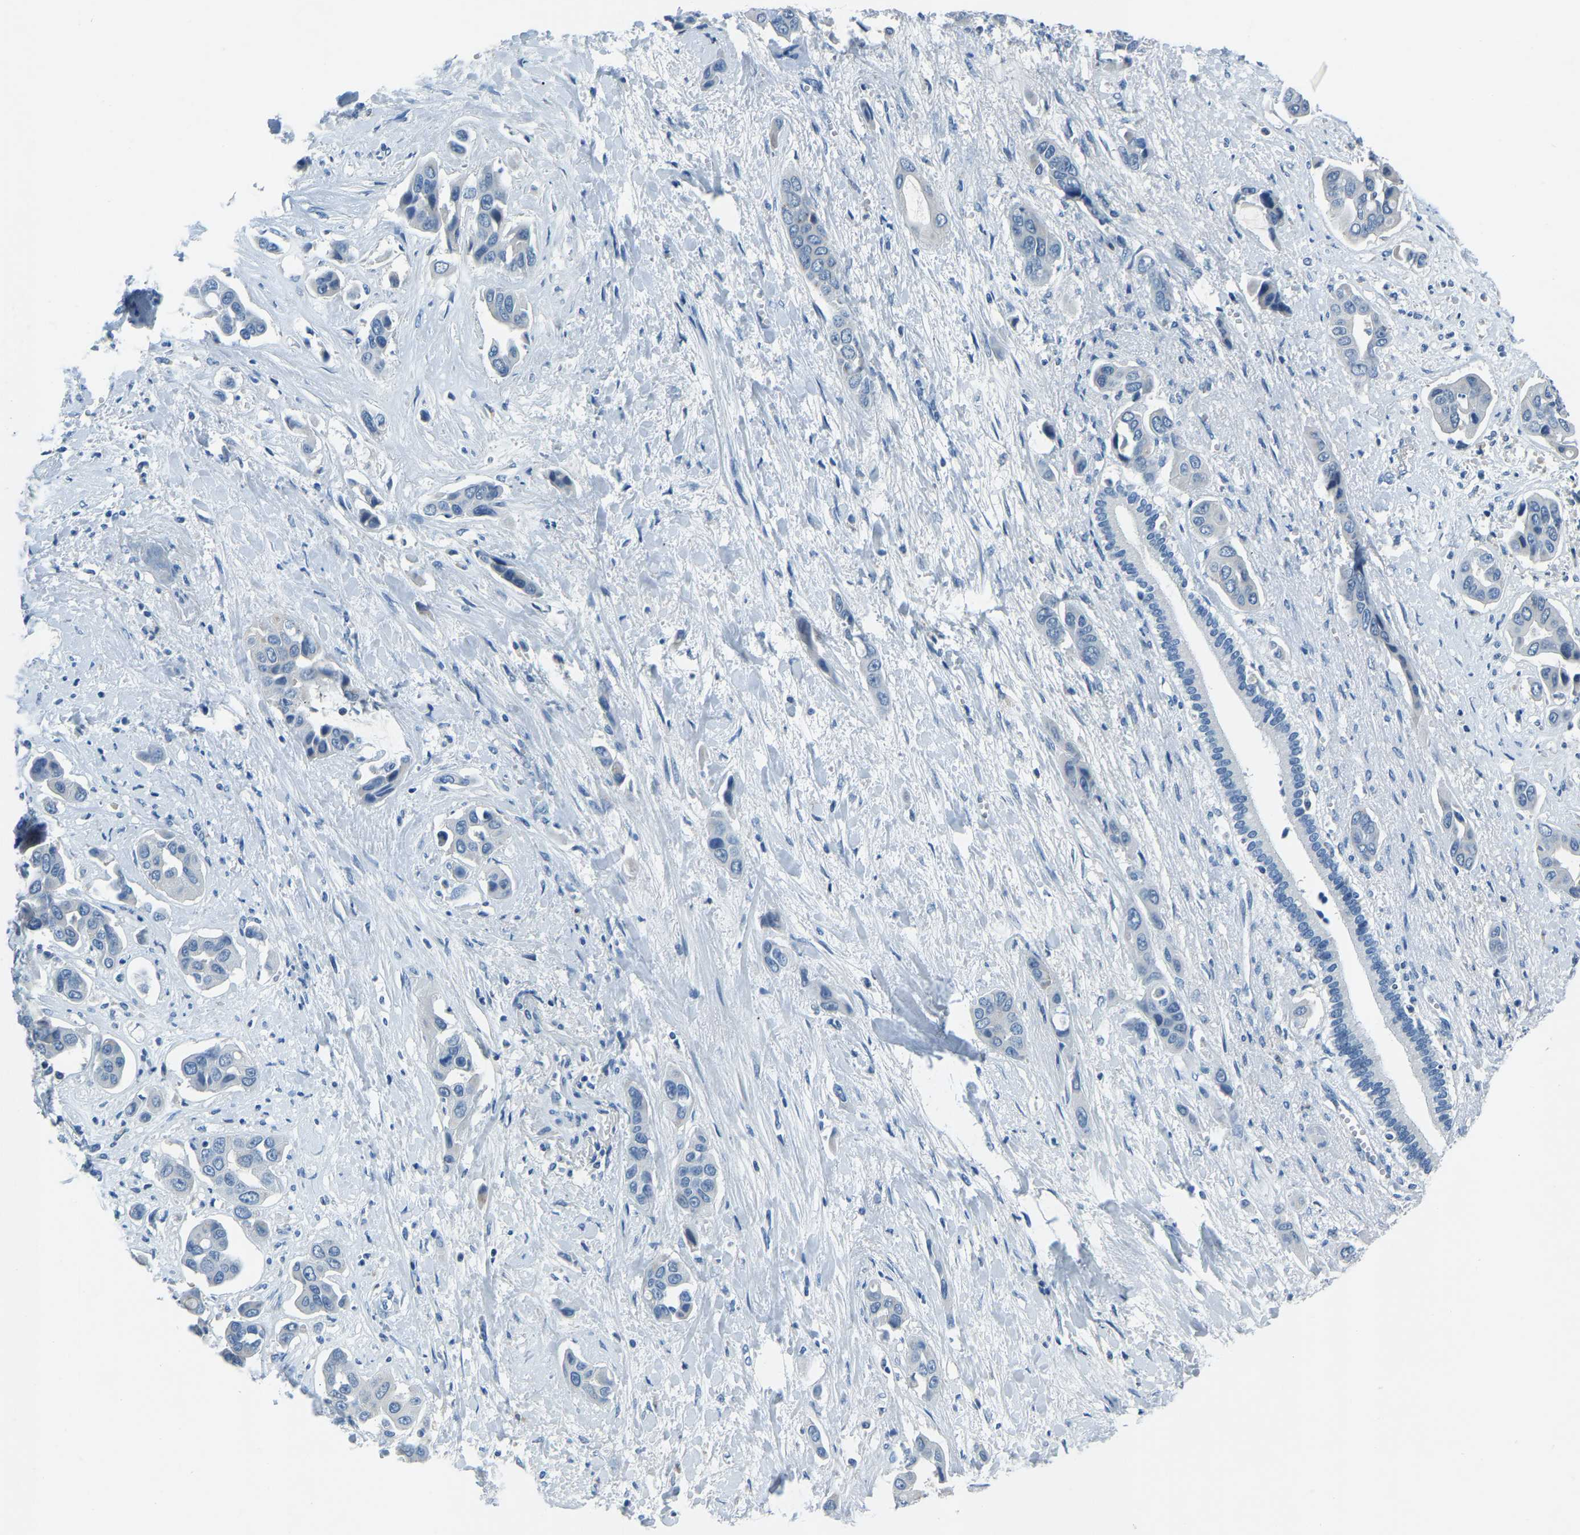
{"staining": {"intensity": "negative", "quantity": "none", "location": "none"}, "tissue": "liver cancer", "cell_type": "Tumor cells", "image_type": "cancer", "snomed": [{"axis": "morphology", "description": "Cholangiocarcinoma"}, {"axis": "topography", "description": "Liver"}], "caption": "IHC of human liver cancer (cholangiocarcinoma) exhibits no positivity in tumor cells.", "gene": "XIRP1", "patient": {"sex": "female", "age": 52}}